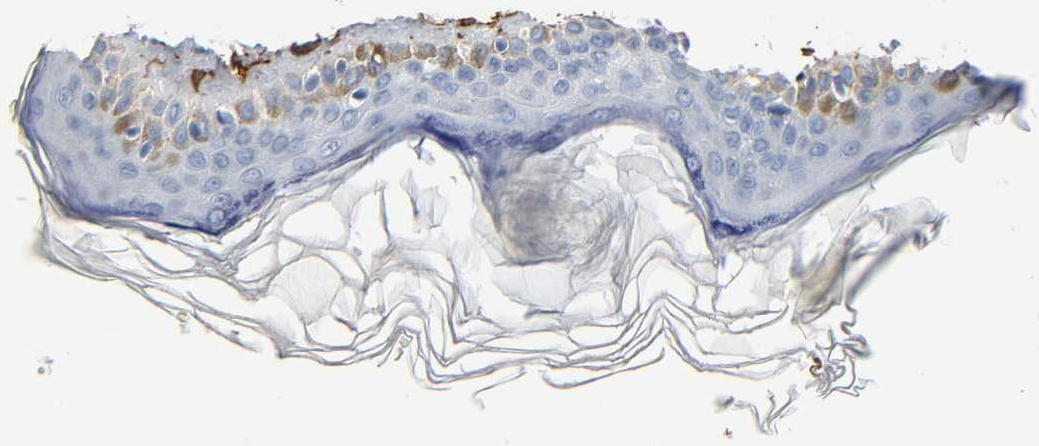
{"staining": {"intensity": "moderate", "quantity": "25%-75%", "location": "cytoplasmic/membranous"}, "tissue": "skin", "cell_type": "Fibroblasts", "image_type": "normal", "snomed": [{"axis": "morphology", "description": "Normal tissue, NOS"}, {"axis": "topography", "description": "Skin"}], "caption": "The image demonstrates staining of normal skin, revealing moderate cytoplasmic/membranous protein staining (brown color) within fibroblasts.", "gene": "ANPEP", "patient": {"sex": "male", "age": 63}}